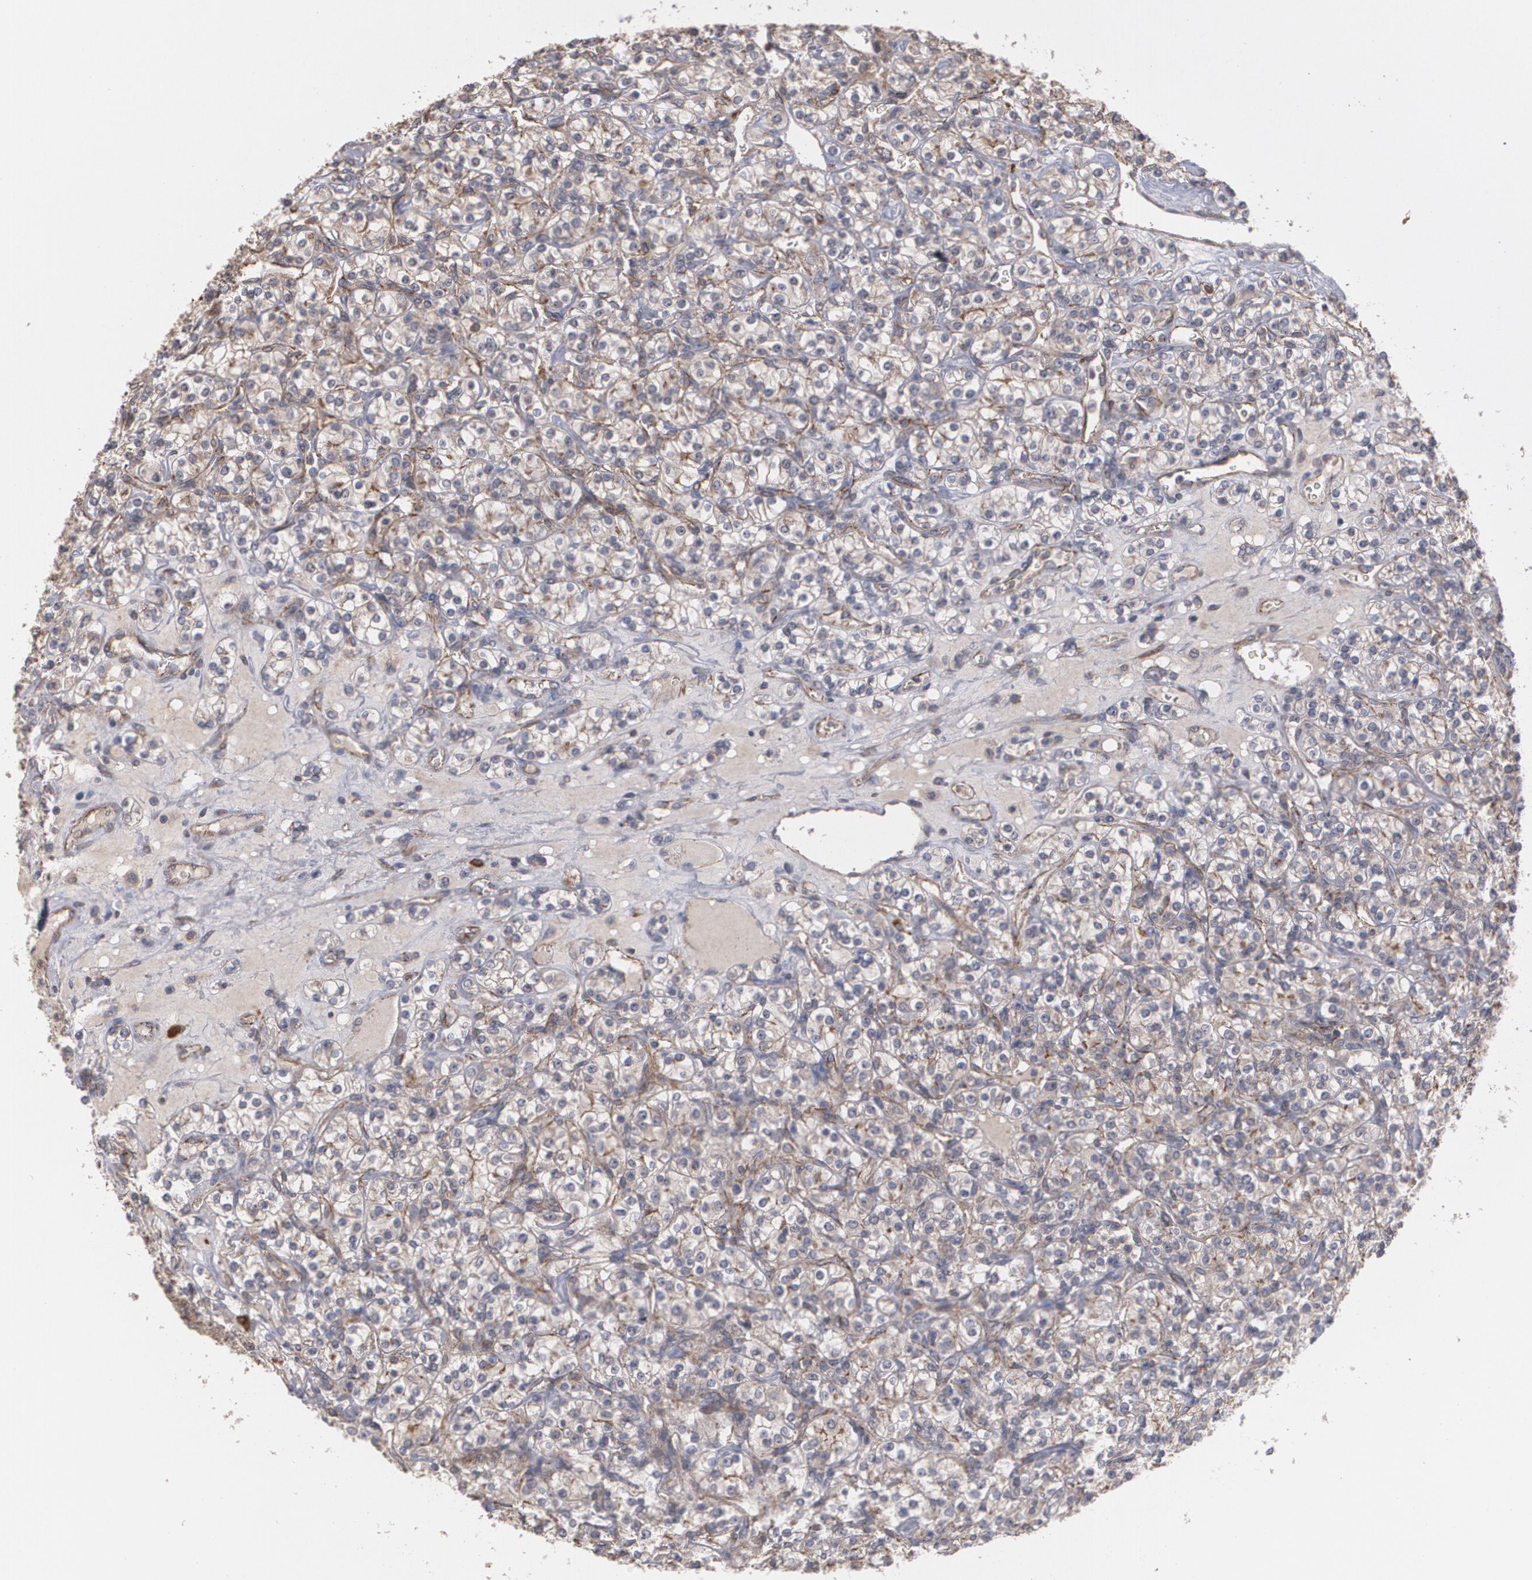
{"staining": {"intensity": "moderate", "quantity": ">75%", "location": "cytoplasmic/membranous"}, "tissue": "renal cancer", "cell_type": "Tumor cells", "image_type": "cancer", "snomed": [{"axis": "morphology", "description": "Adenocarcinoma, NOS"}, {"axis": "topography", "description": "Kidney"}], "caption": "A brown stain highlights moderate cytoplasmic/membranous expression of a protein in renal adenocarcinoma tumor cells.", "gene": "TJP1", "patient": {"sex": "male", "age": 77}}